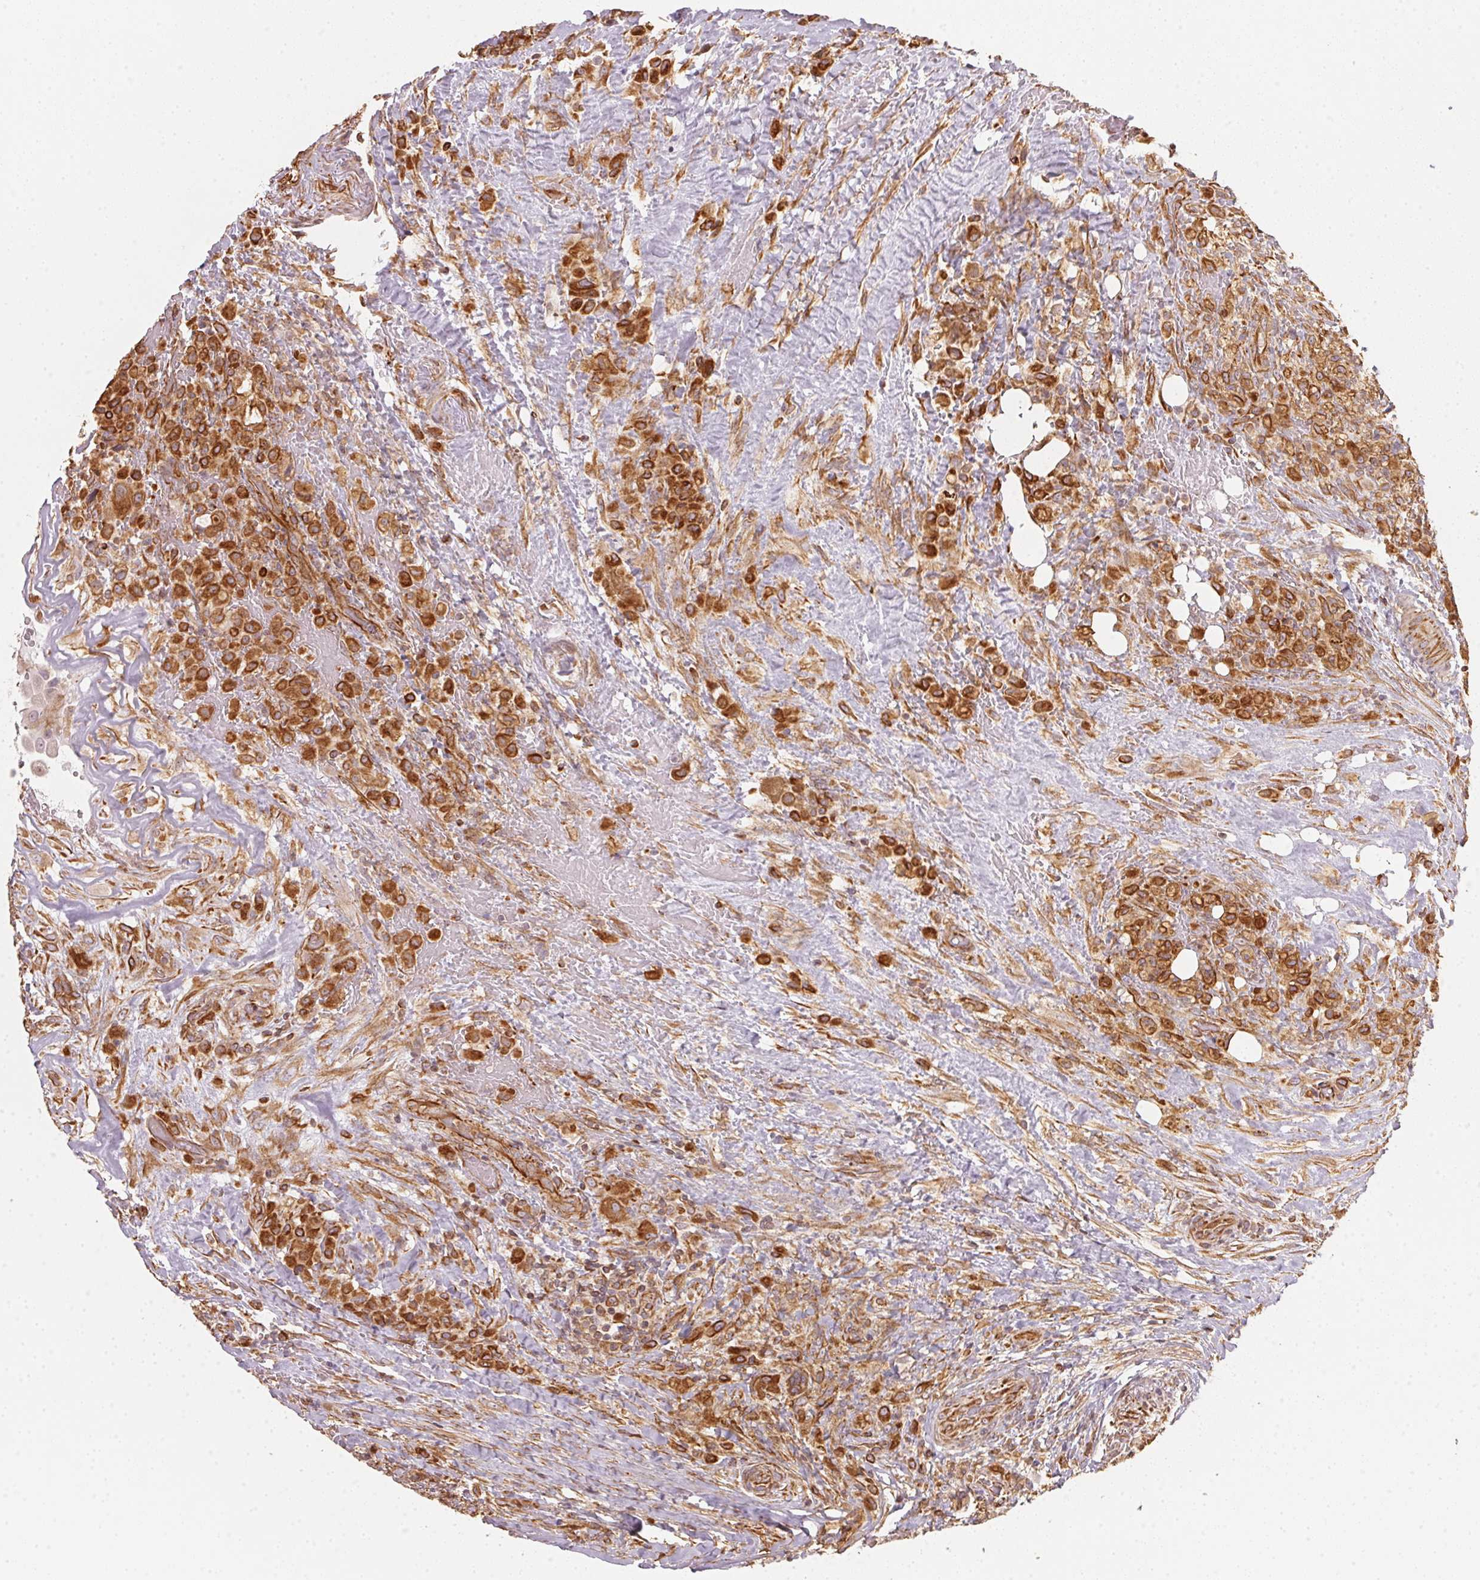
{"staining": {"intensity": "strong", "quantity": "25%-75%", "location": "cytoplasmic/membranous"}, "tissue": "thyroid cancer", "cell_type": "Tumor cells", "image_type": "cancer", "snomed": [{"axis": "morphology", "description": "Papillary adenocarcinoma, NOS"}, {"axis": "morphology", "description": "Papillary adenoma metastatic"}, {"axis": "topography", "description": "Thyroid gland"}], "caption": "Human thyroid cancer (papillary adenoma metastatic) stained with a brown dye displays strong cytoplasmic/membranous positive staining in about 25%-75% of tumor cells.", "gene": "FOXR2", "patient": {"sex": "male", "age": 87}}